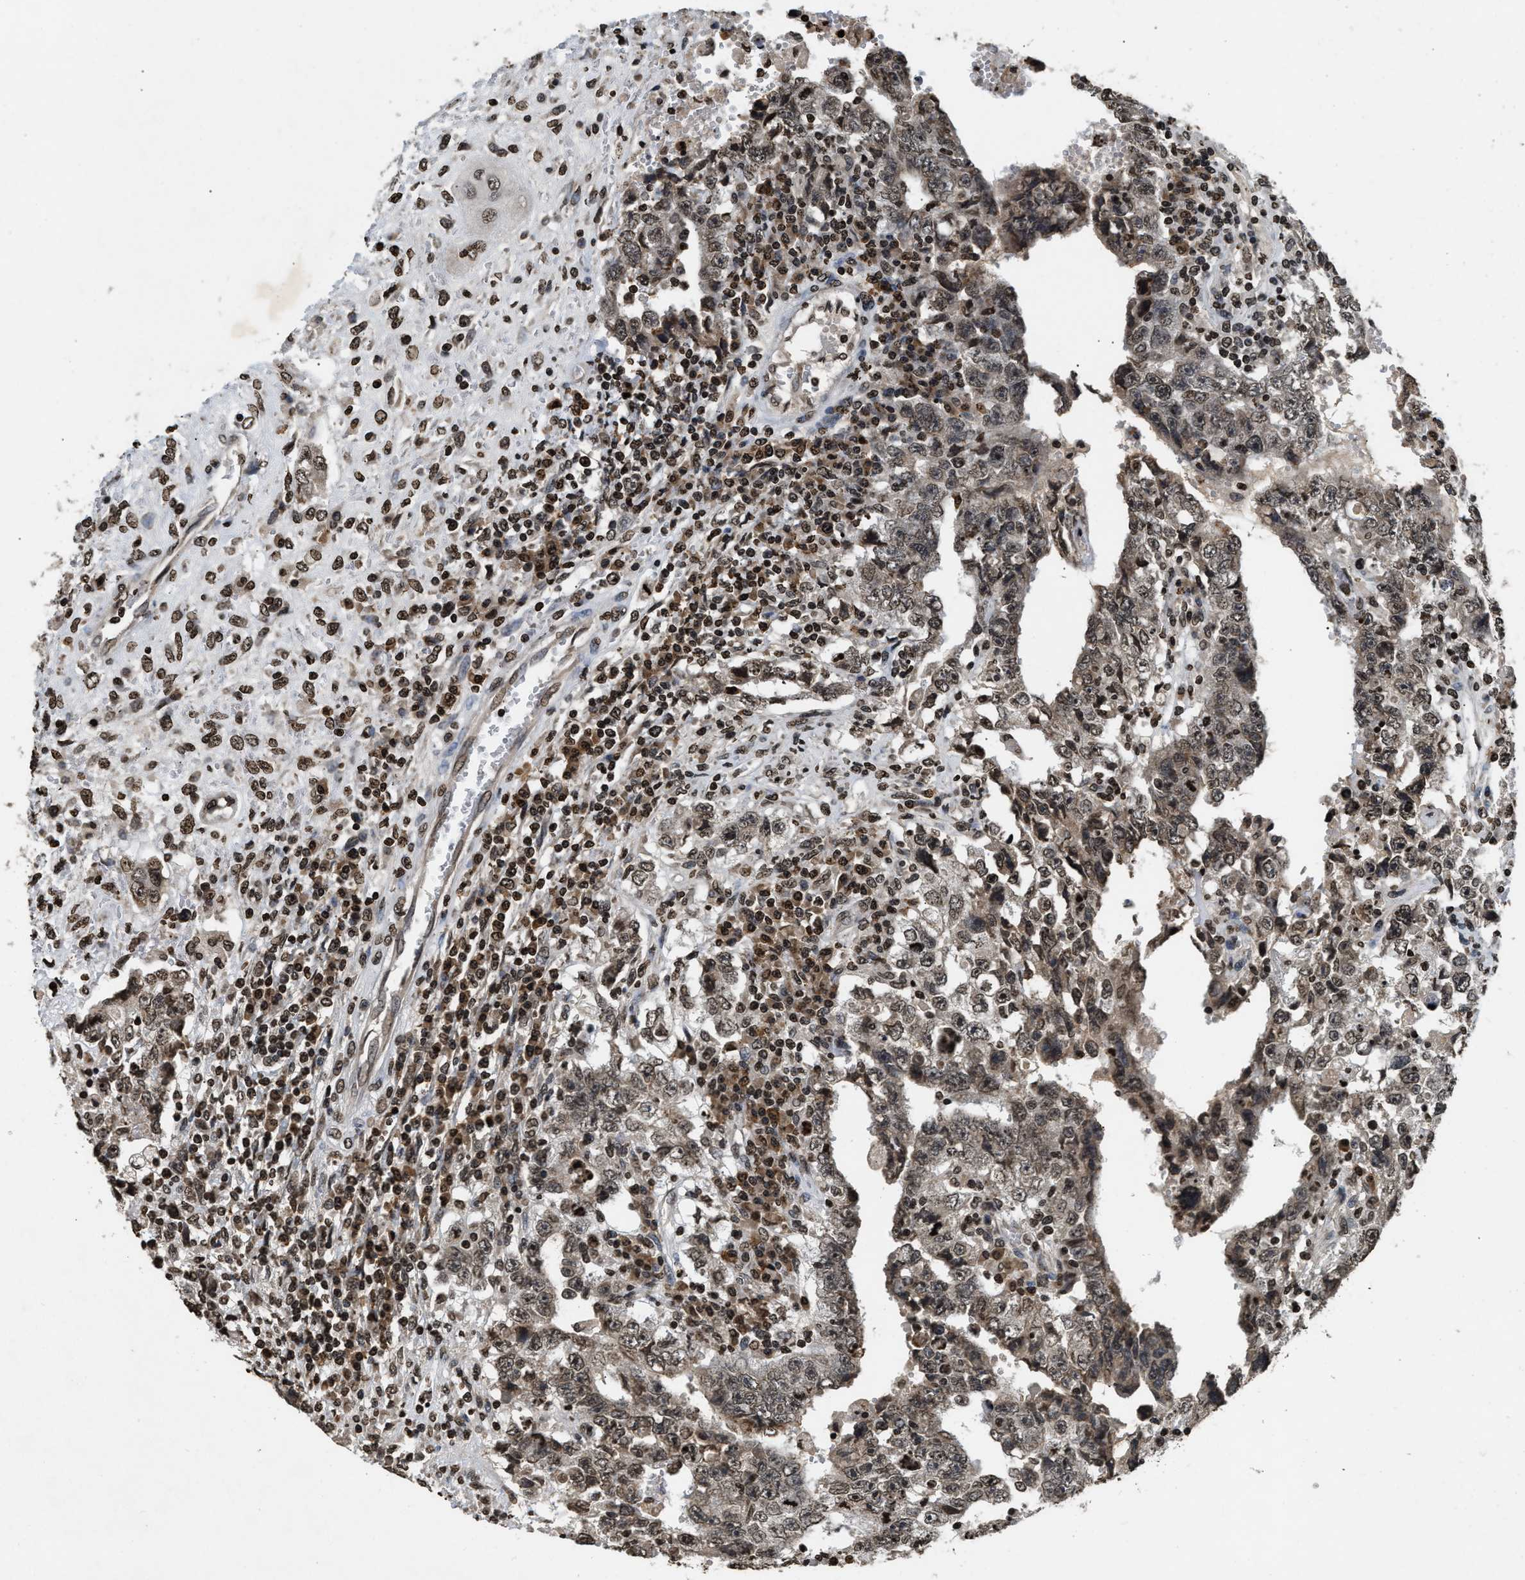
{"staining": {"intensity": "weak", "quantity": ">75%", "location": "cytoplasmic/membranous,nuclear"}, "tissue": "testis cancer", "cell_type": "Tumor cells", "image_type": "cancer", "snomed": [{"axis": "morphology", "description": "Carcinoma, Embryonal, NOS"}, {"axis": "topography", "description": "Testis"}], "caption": "Immunohistochemical staining of human testis cancer reveals weak cytoplasmic/membranous and nuclear protein staining in approximately >75% of tumor cells.", "gene": "DNASE1L3", "patient": {"sex": "male", "age": 26}}